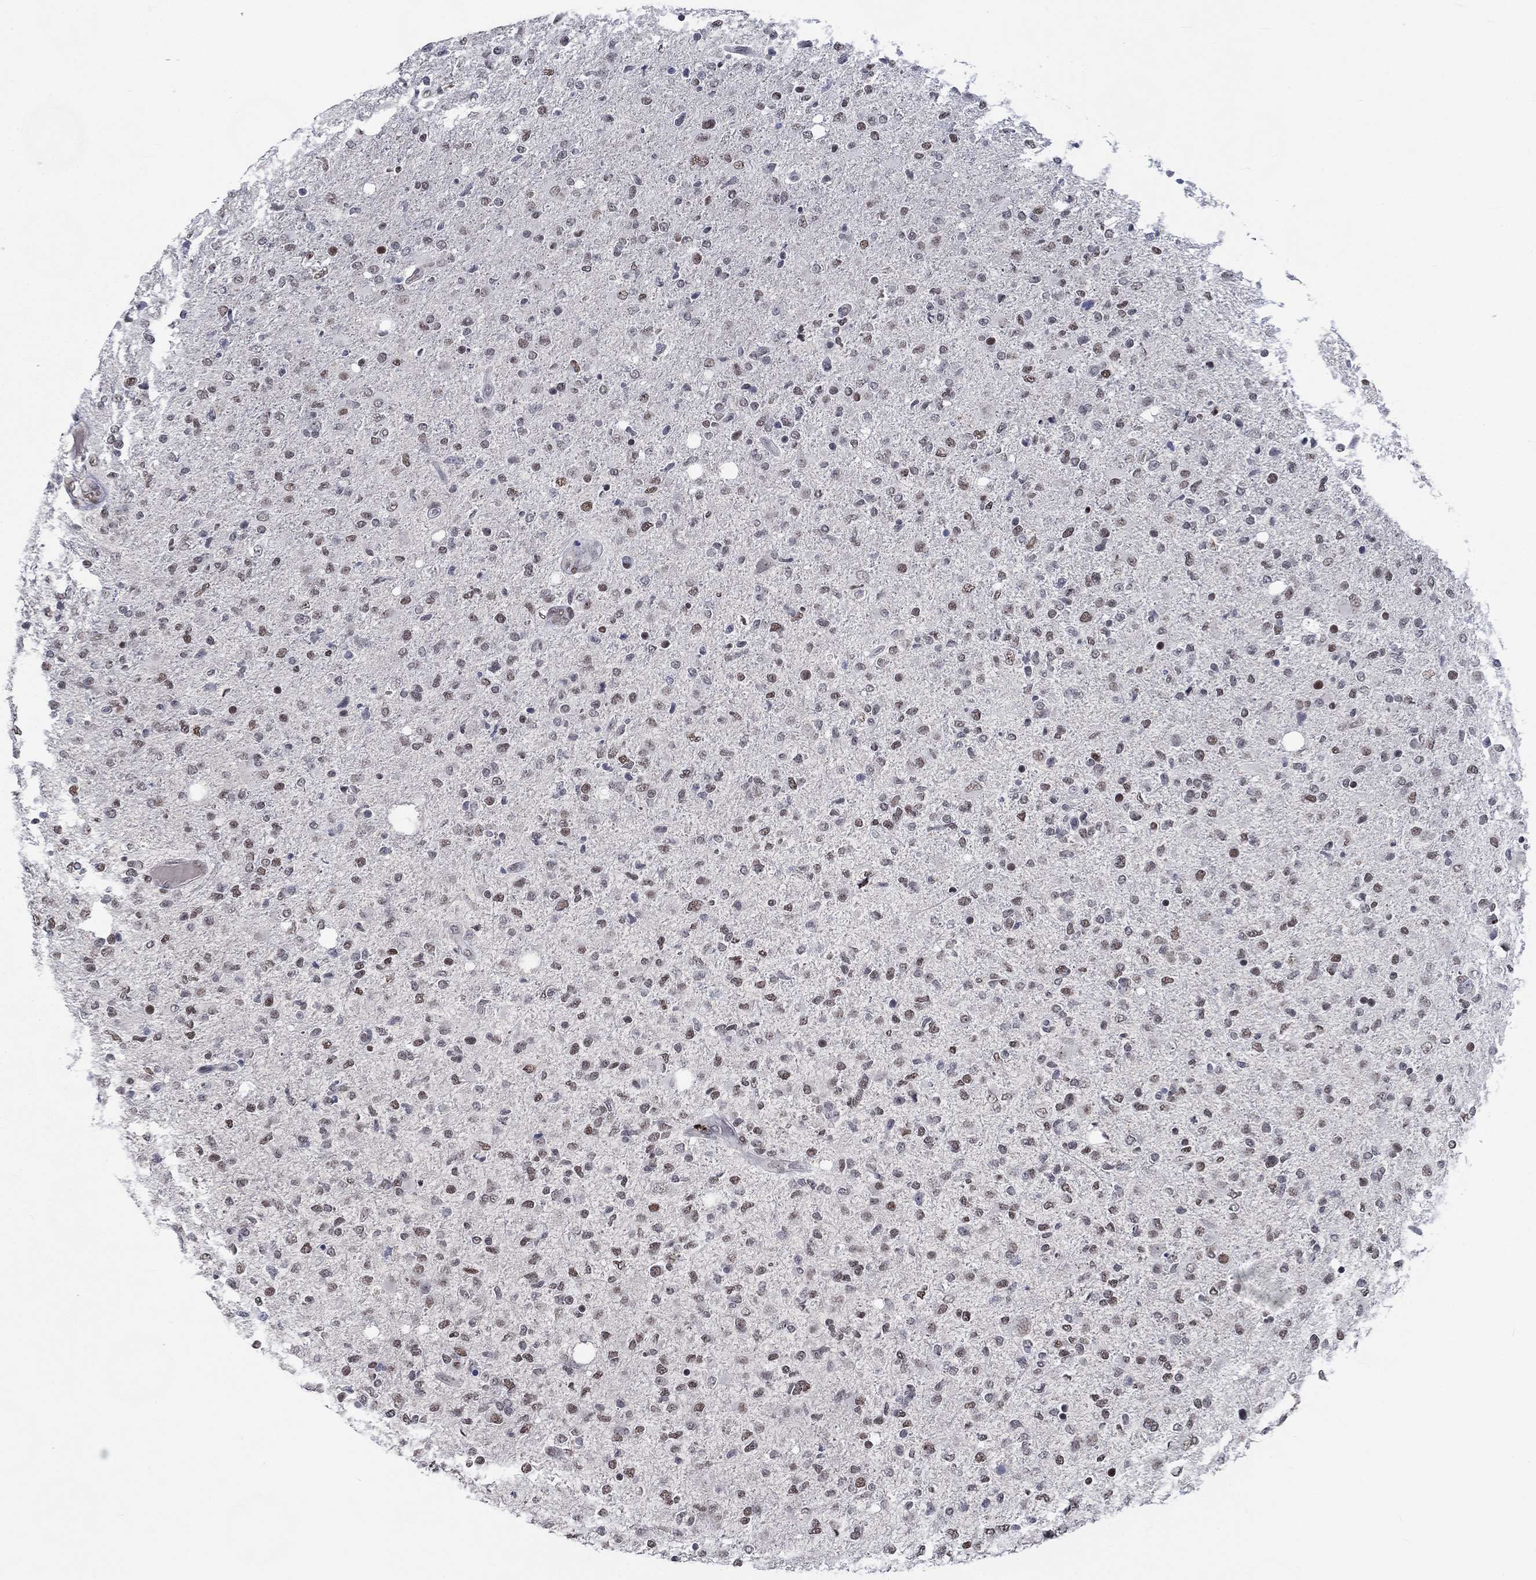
{"staining": {"intensity": "weak", "quantity": "25%-75%", "location": "nuclear"}, "tissue": "glioma", "cell_type": "Tumor cells", "image_type": "cancer", "snomed": [{"axis": "morphology", "description": "Glioma, malignant, High grade"}, {"axis": "topography", "description": "Cerebral cortex"}], "caption": "This image exhibits immunohistochemistry staining of human glioma, with low weak nuclear expression in approximately 25%-75% of tumor cells.", "gene": "HTN1", "patient": {"sex": "male", "age": 70}}